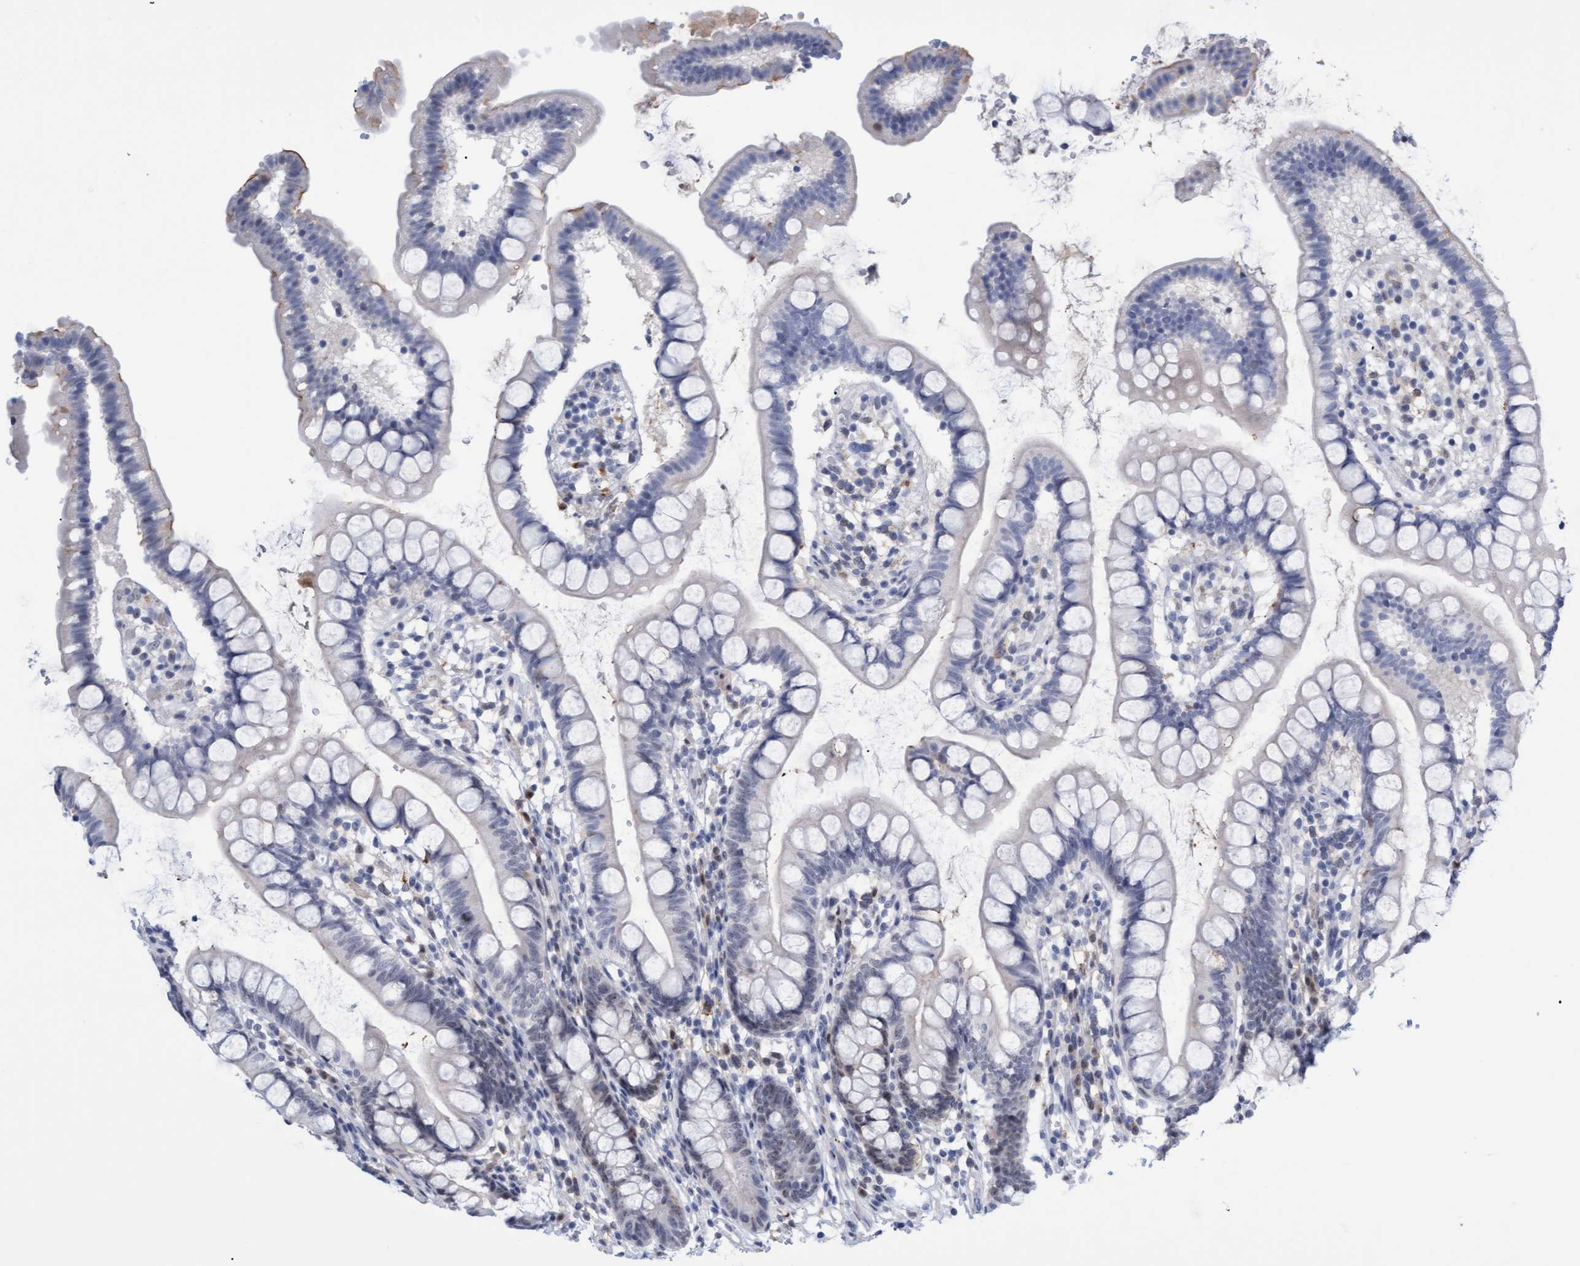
{"staining": {"intensity": "negative", "quantity": "none", "location": "none"}, "tissue": "small intestine", "cell_type": "Glandular cells", "image_type": "normal", "snomed": [{"axis": "morphology", "description": "Normal tissue, NOS"}, {"axis": "topography", "description": "Small intestine"}], "caption": "DAB immunohistochemical staining of benign small intestine displays no significant positivity in glandular cells.", "gene": "PINX1", "patient": {"sex": "female", "age": 84}}